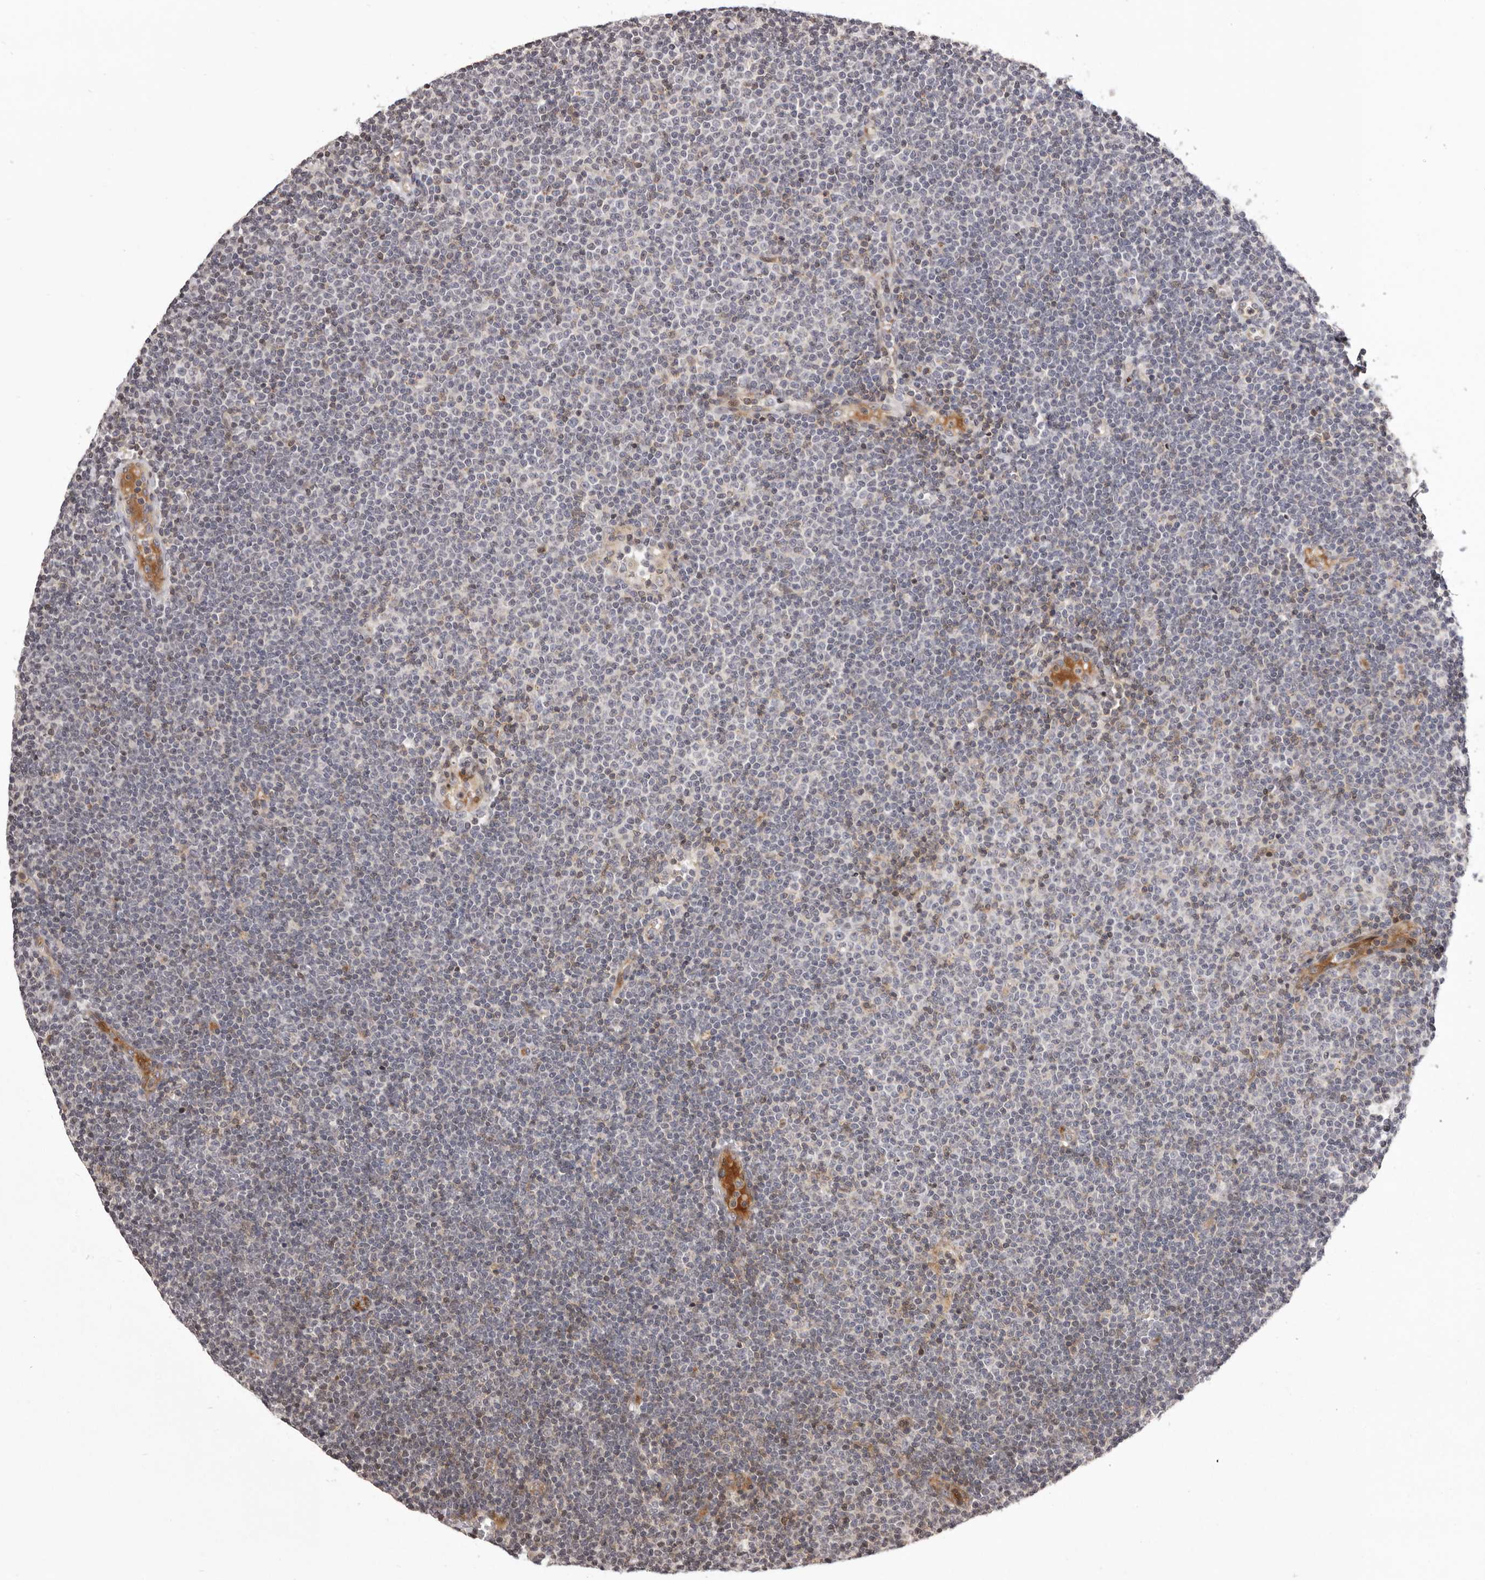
{"staining": {"intensity": "weak", "quantity": "25%-75%", "location": "nuclear"}, "tissue": "lymphoma", "cell_type": "Tumor cells", "image_type": "cancer", "snomed": [{"axis": "morphology", "description": "Malignant lymphoma, non-Hodgkin's type, Low grade"}, {"axis": "topography", "description": "Lymph node"}], "caption": "A high-resolution histopathology image shows immunohistochemistry (IHC) staining of low-grade malignant lymphoma, non-Hodgkin's type, which demonstrates weak nuclear expression in about 25%-75% of tumor cells.", "gene": "AZIN1", "patient": {"sex": "female", "age": 53}}